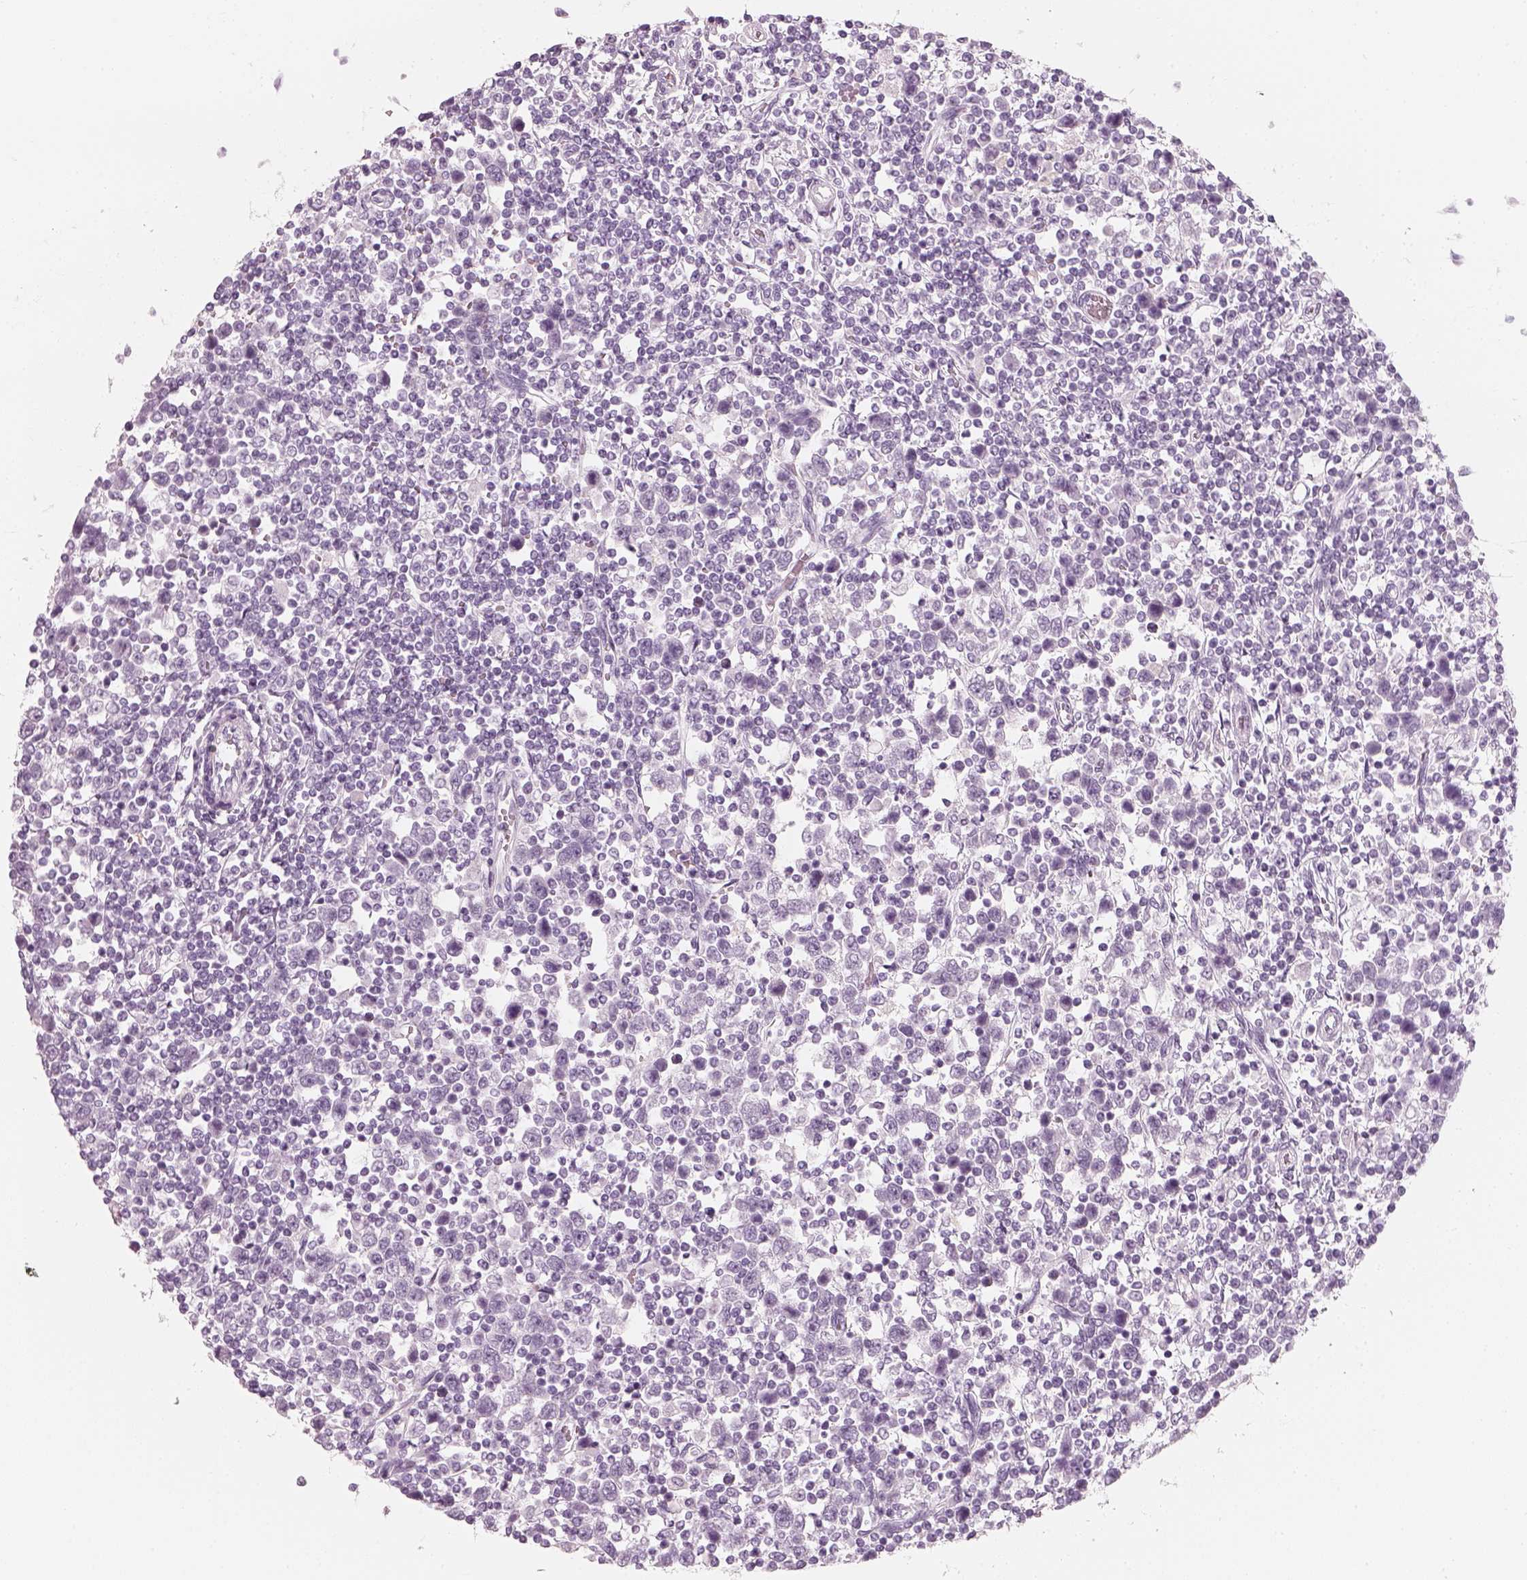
{"staining": {"intensity": "negative", "quantity": "none", "location": "none"}, "tissue": "testis cancer", "cell_type": "Tumor cells", "image_type": "cancer", "snomed": [{"axis": "morphology", "description": "Normal tissue, NOS"}, {"axis": "morphology", "description": "Seminoma, NOS"}, {"axis": "topography", "description": "Testis"}, {"axis": "topography", "description": "Epididymis"}], "caption": "There is no significant positivity in tumor cells of seminoma (testis). (DAB (3,3'-diaminobenzidine) immunohistochemistry, high magnification).", "gene": "CRYAA", "patient": {"sex": "male", "age": 34}}